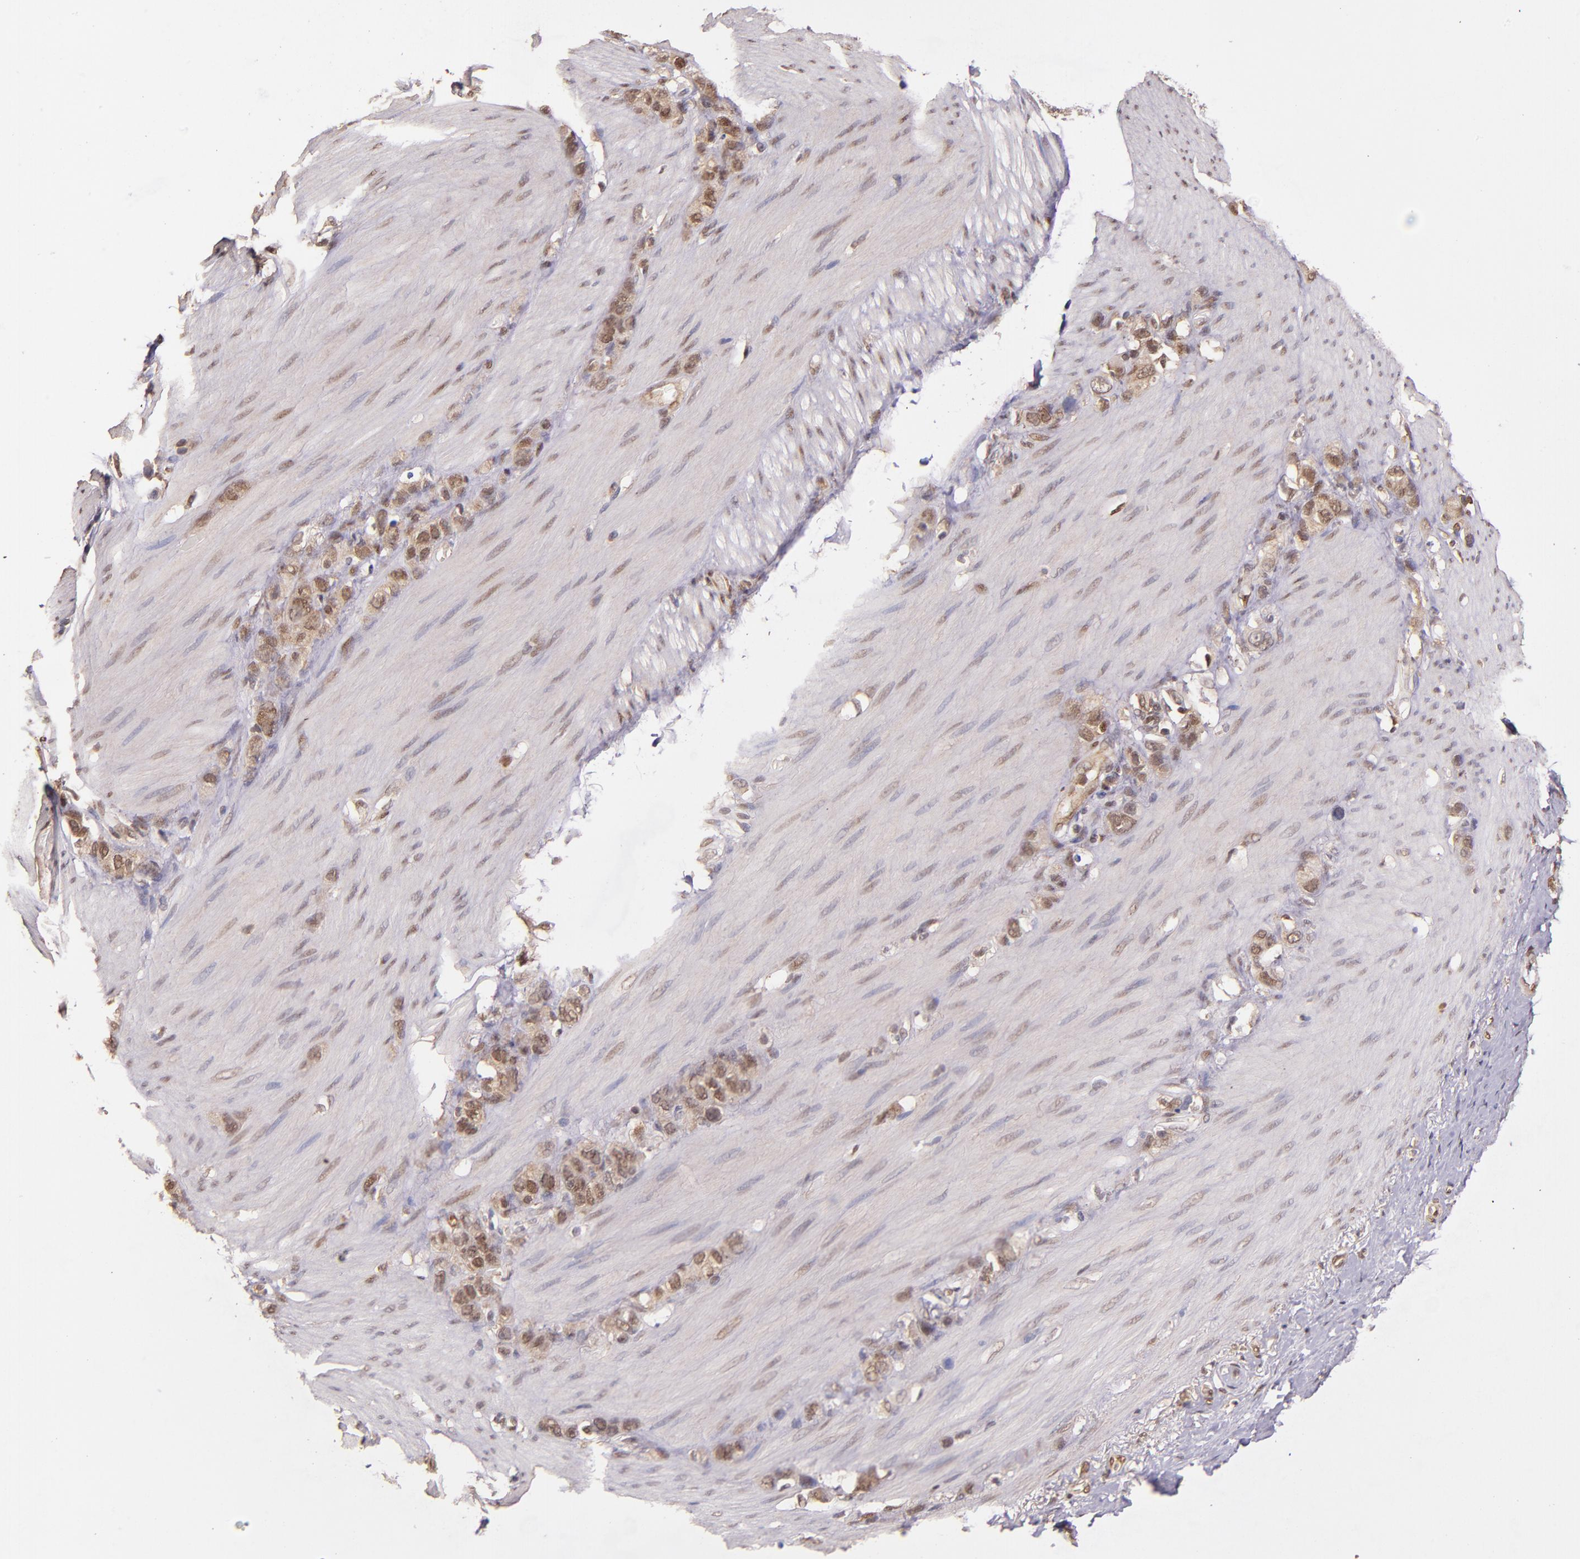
{"staining": {"intensity": "moderate", "quantity": ">75%", "location": "cytoplasmic/membranous,nuclear"}, "tissue": "stomach cancer", "cell_type": "Tumor cells", "image_type": "cancer", "snomed": [{"axis": "morphology", "description": "Normal tissue, NOS"}, {"axis": "morphology", "description": "Adenocarcinoma, NOS"}, {"axis": "morphology", "description": "Adenocarcinoma, High grade"}, {"axis": "topography", "description": "Stomach, upper"}, {"axis": "topography", "description": "Stomach"}], "caption": "Moderate cytoplasmic/membranous and nuclear protein staining is appreciated in approximately >75% of tumor cells in adenocarcinoma (stomach).", "gene": "STAT6", "patient": {"sex": "female", "age": 65}}